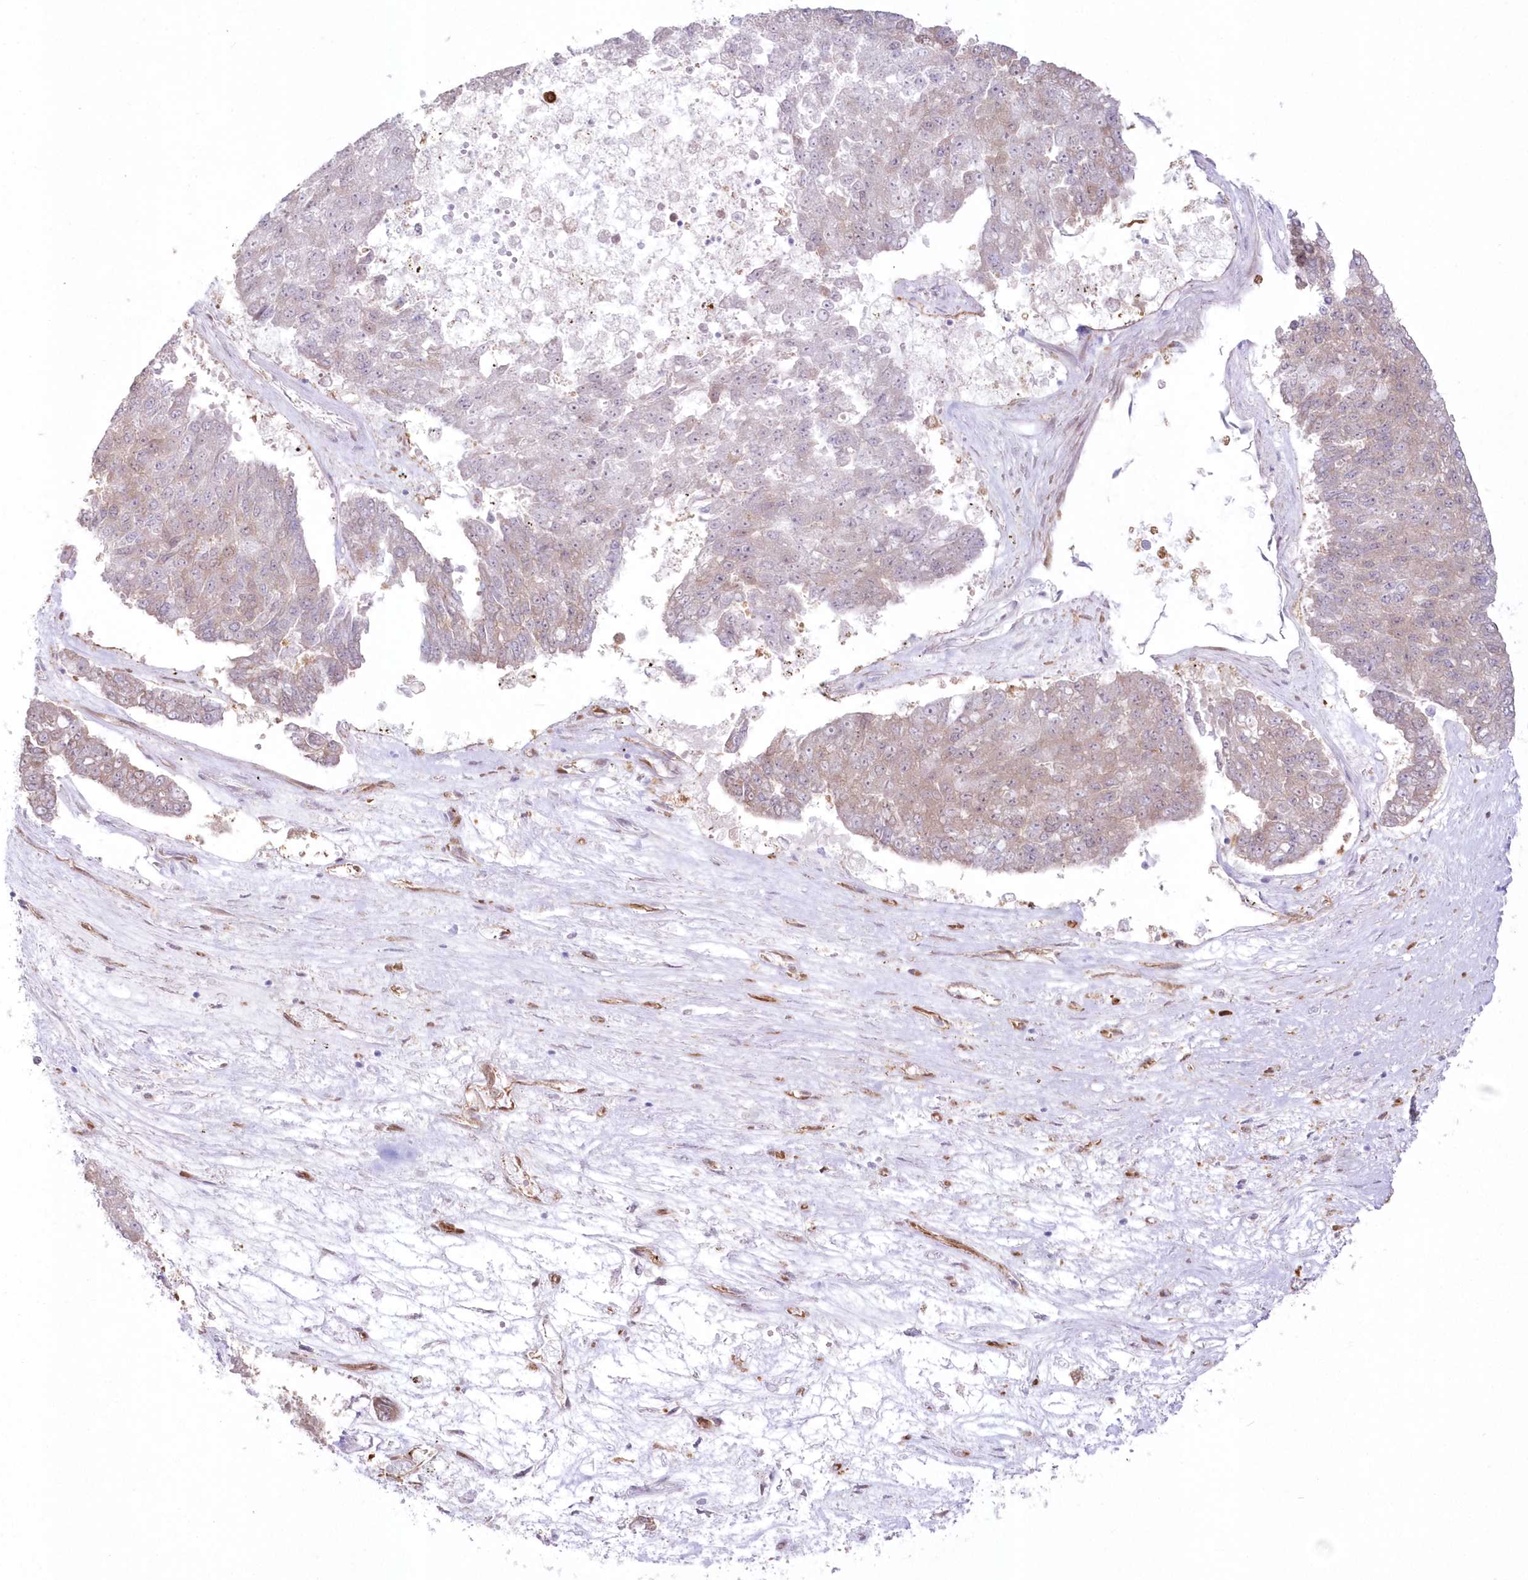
{"staining": {"intensity": "weak", "quantity": "<25%", "location": "cytoplasmic/membranous"}, "tissue": "pancreatic cancer", "cell_type": "Tumor cells", "image_type": "cancer", "snomed": [{"axis": "morphology", "description": "Adenocarcinoma, NOS"}, {"axis": "topography", "description": "Pancreas"}], "caption": "Immunohistochemical staining of human pancreatic cancer exhibits no significant positivity in tumor cells. Brightfield microscopy of IHC stained with DAB (brown) and hematoxylin (blue), captured at high magnification.", "gene": "SH3PXD2B", "patient": {"sex": "male", "age": 50}}